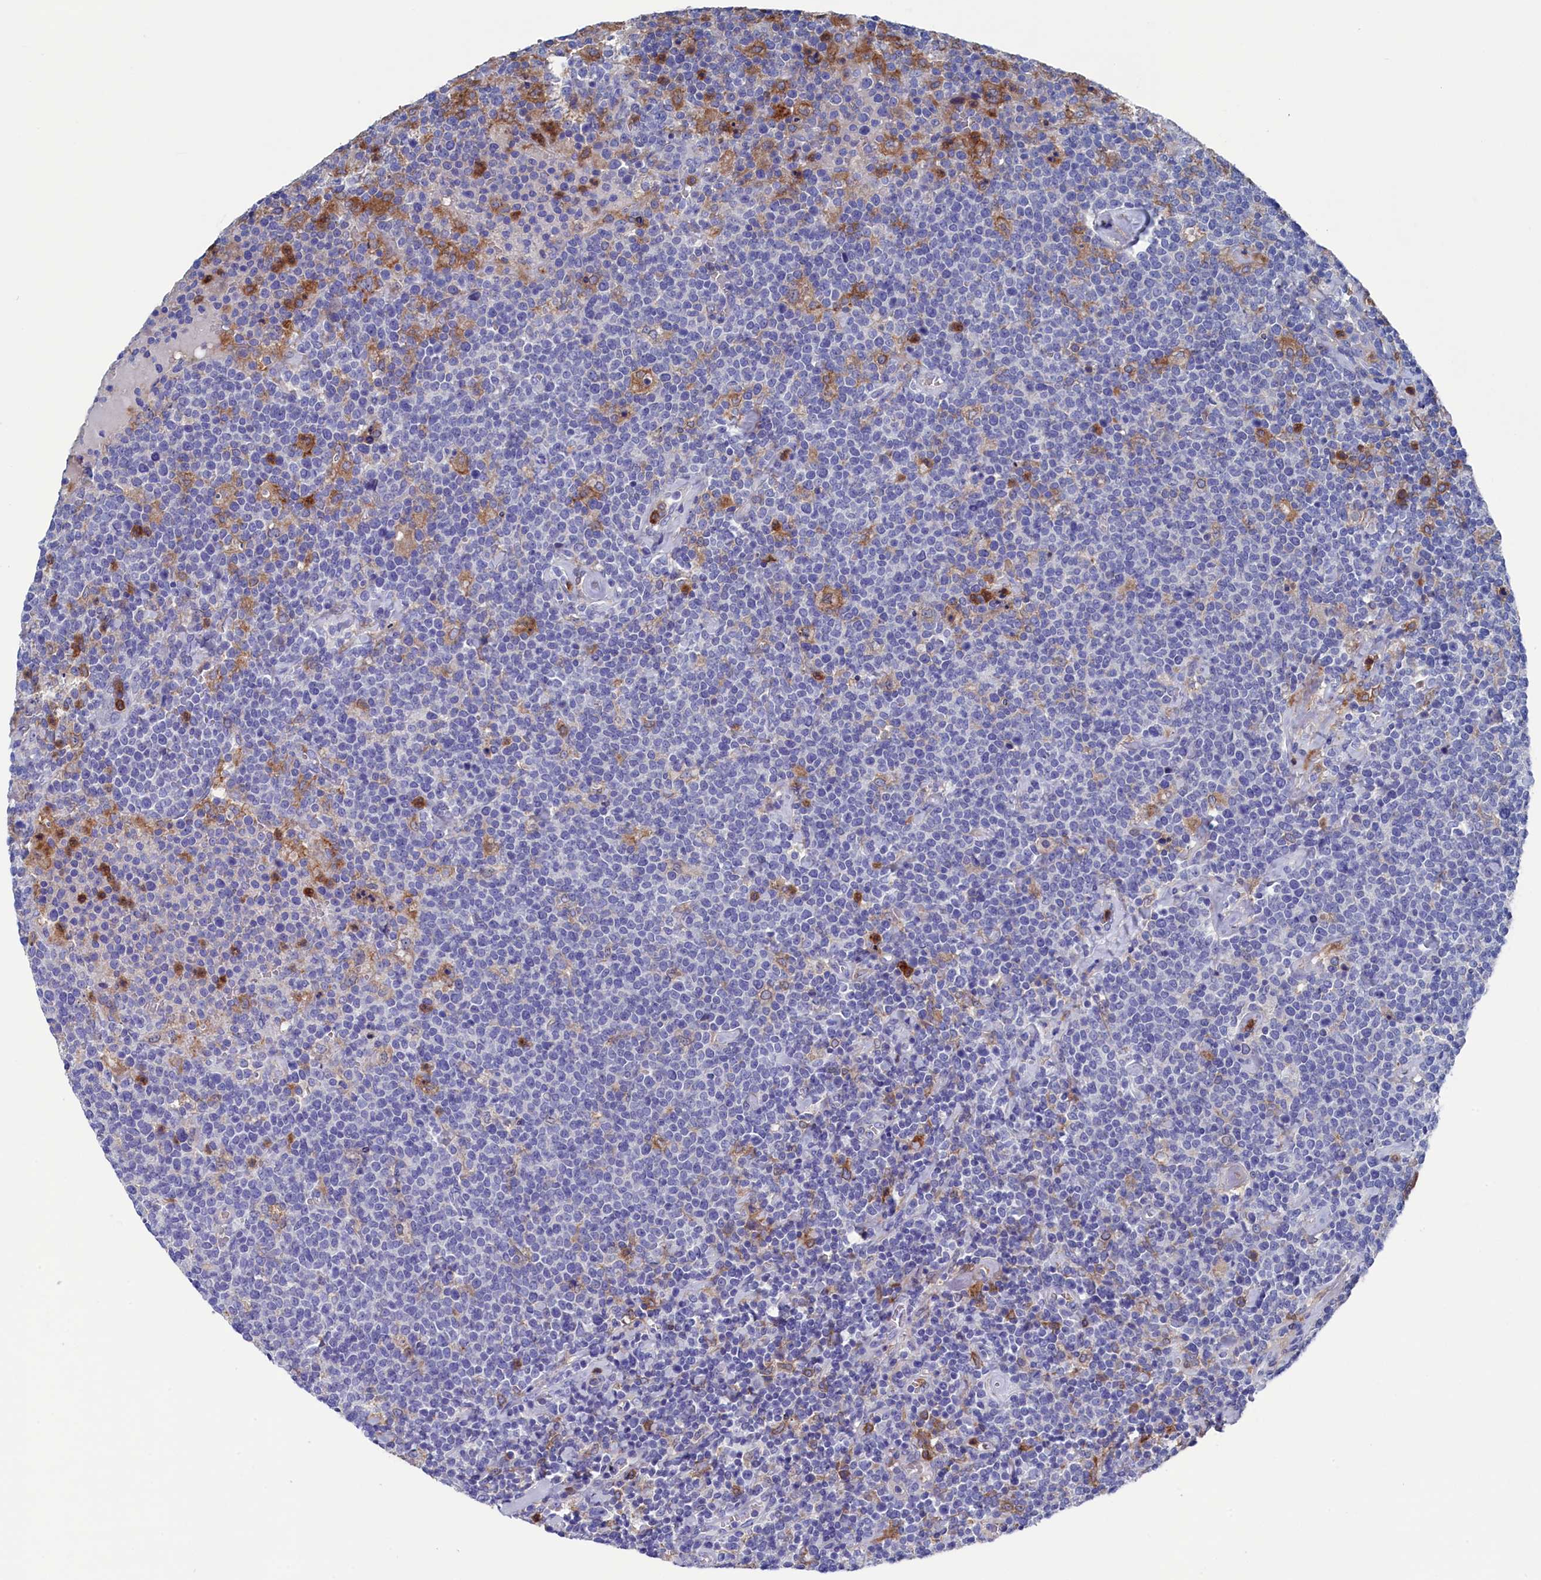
{"staining": {"intensity": "negative", "quantity": "none", "location": "none"}, "tissue": "lymphoma", "cell_type": "Tumor cells", "image_type": "cancer", "snomed": [{"axis": "morphology", "description": "Malignant lymphoma, non-Hodgkin's type, High grade"}, {"axis": "topography", "description": "Lymph node"}], "caption": "Lymphoma was stained to show a protein in brown. There is no significant staining in tumor cells. (Stains: DAB (3,3'-diaminobenzidine) immunohistochemistry (IHC) with hematoxylin counter stain, Microscopy: brightfield microscopy at high magnification).", "gene": "TYROBP", "patient": {"sex": "male", "age": 61}}